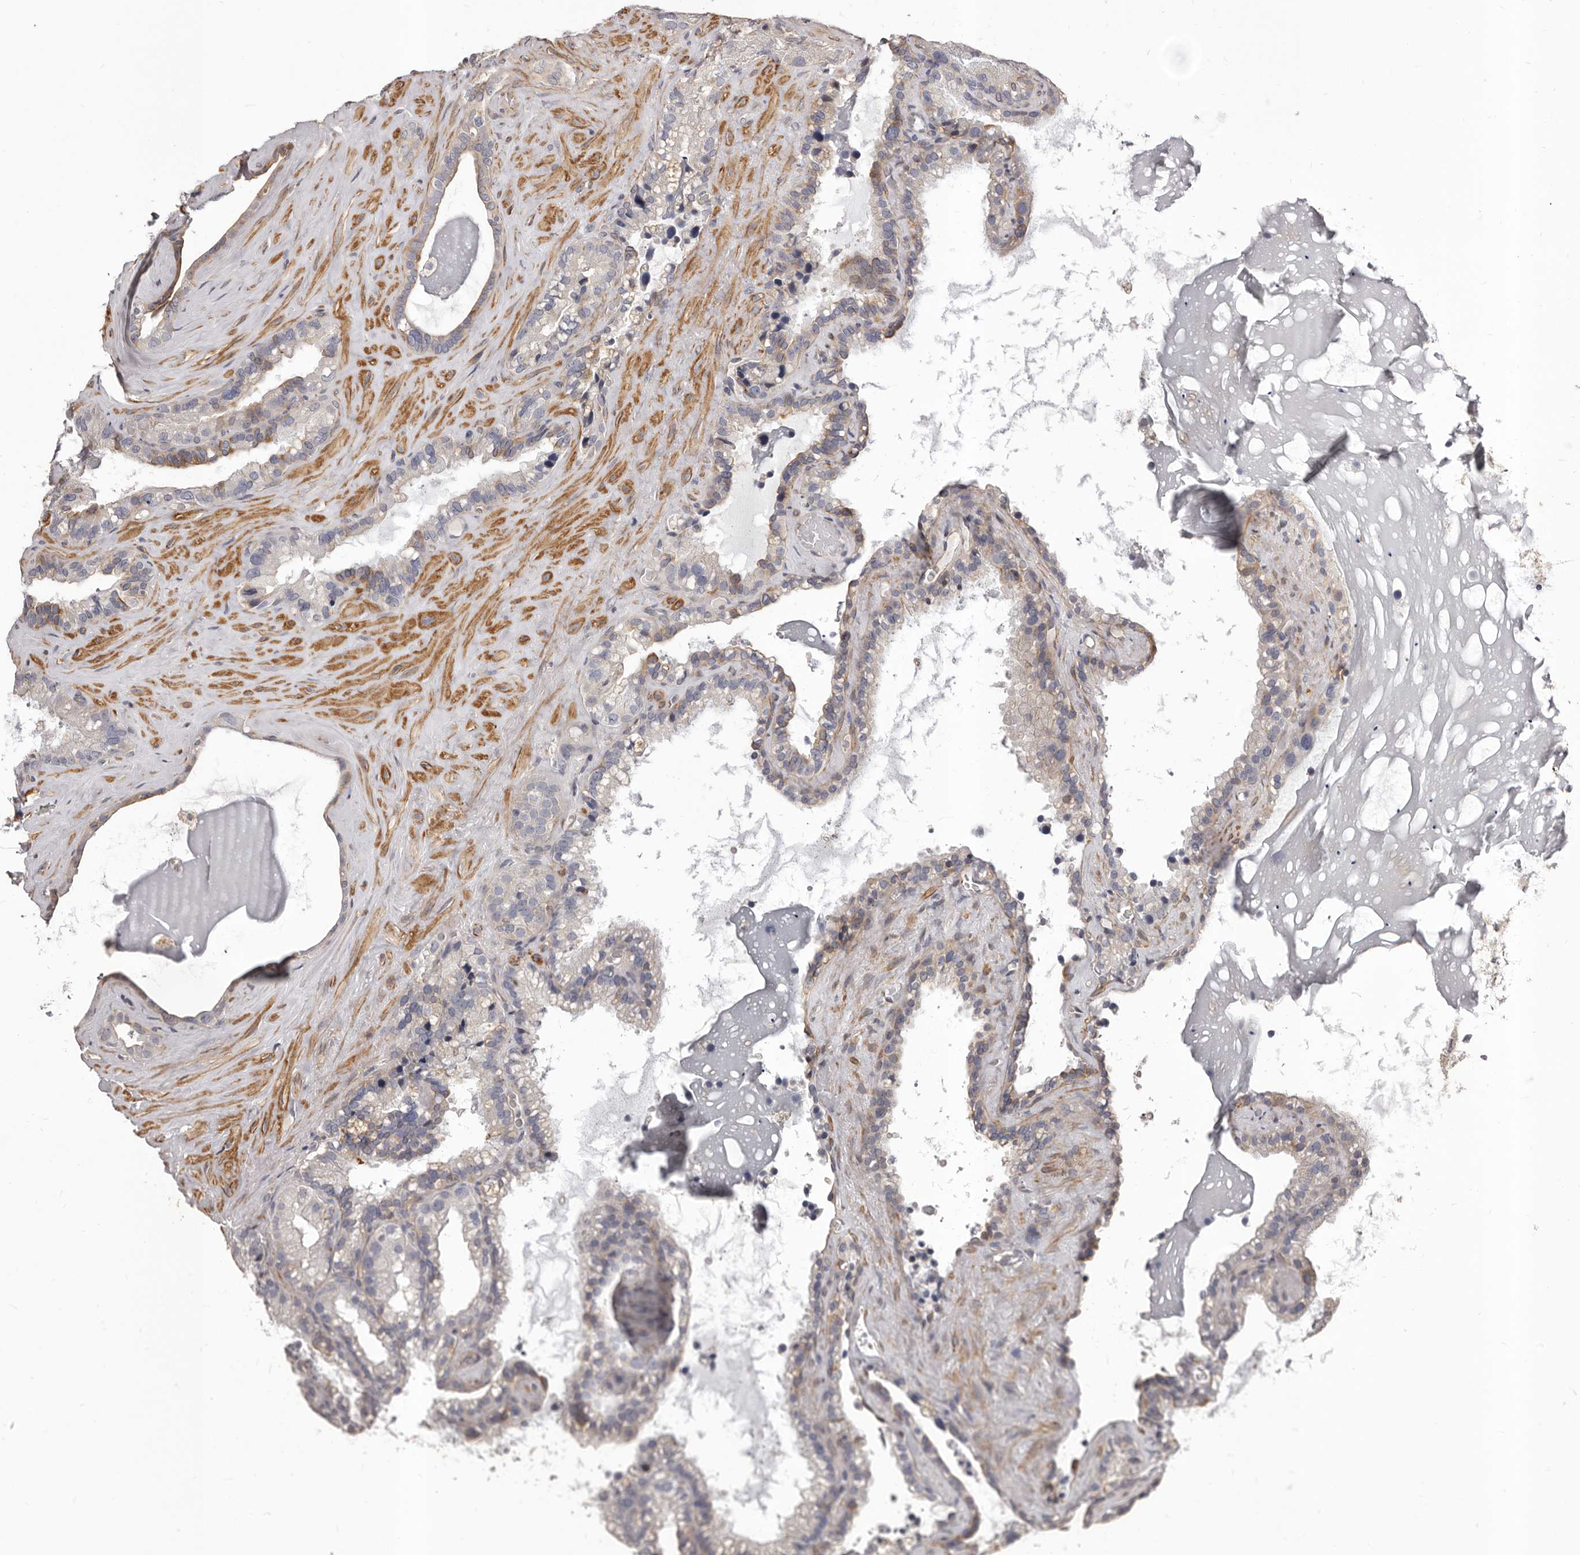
{"staining": {"intensity": "weak", "quantity": "<25%", "location": "cytoplasmic/membranous"}, "tissue": "seminal vesicle", "cell_type": "Glandular cells", "image_type": "normal", "snomed": [{"axis": "morphology", "description": "Normal tissue, NOS"}, {"axis": "topography", "description": "Prostate"}, {"axis": "topography", "description": "Seminal veicle"}], "caption": "Immunohistochemical staining of normal human seminal vesicle demonstrates no significant positivity in glandular cells. (Immunohistochemistry (ihc), brightfield microscopy, high magnification).", "gene": "ALPK1", "patient": {"sex": "male", "age": 68}}